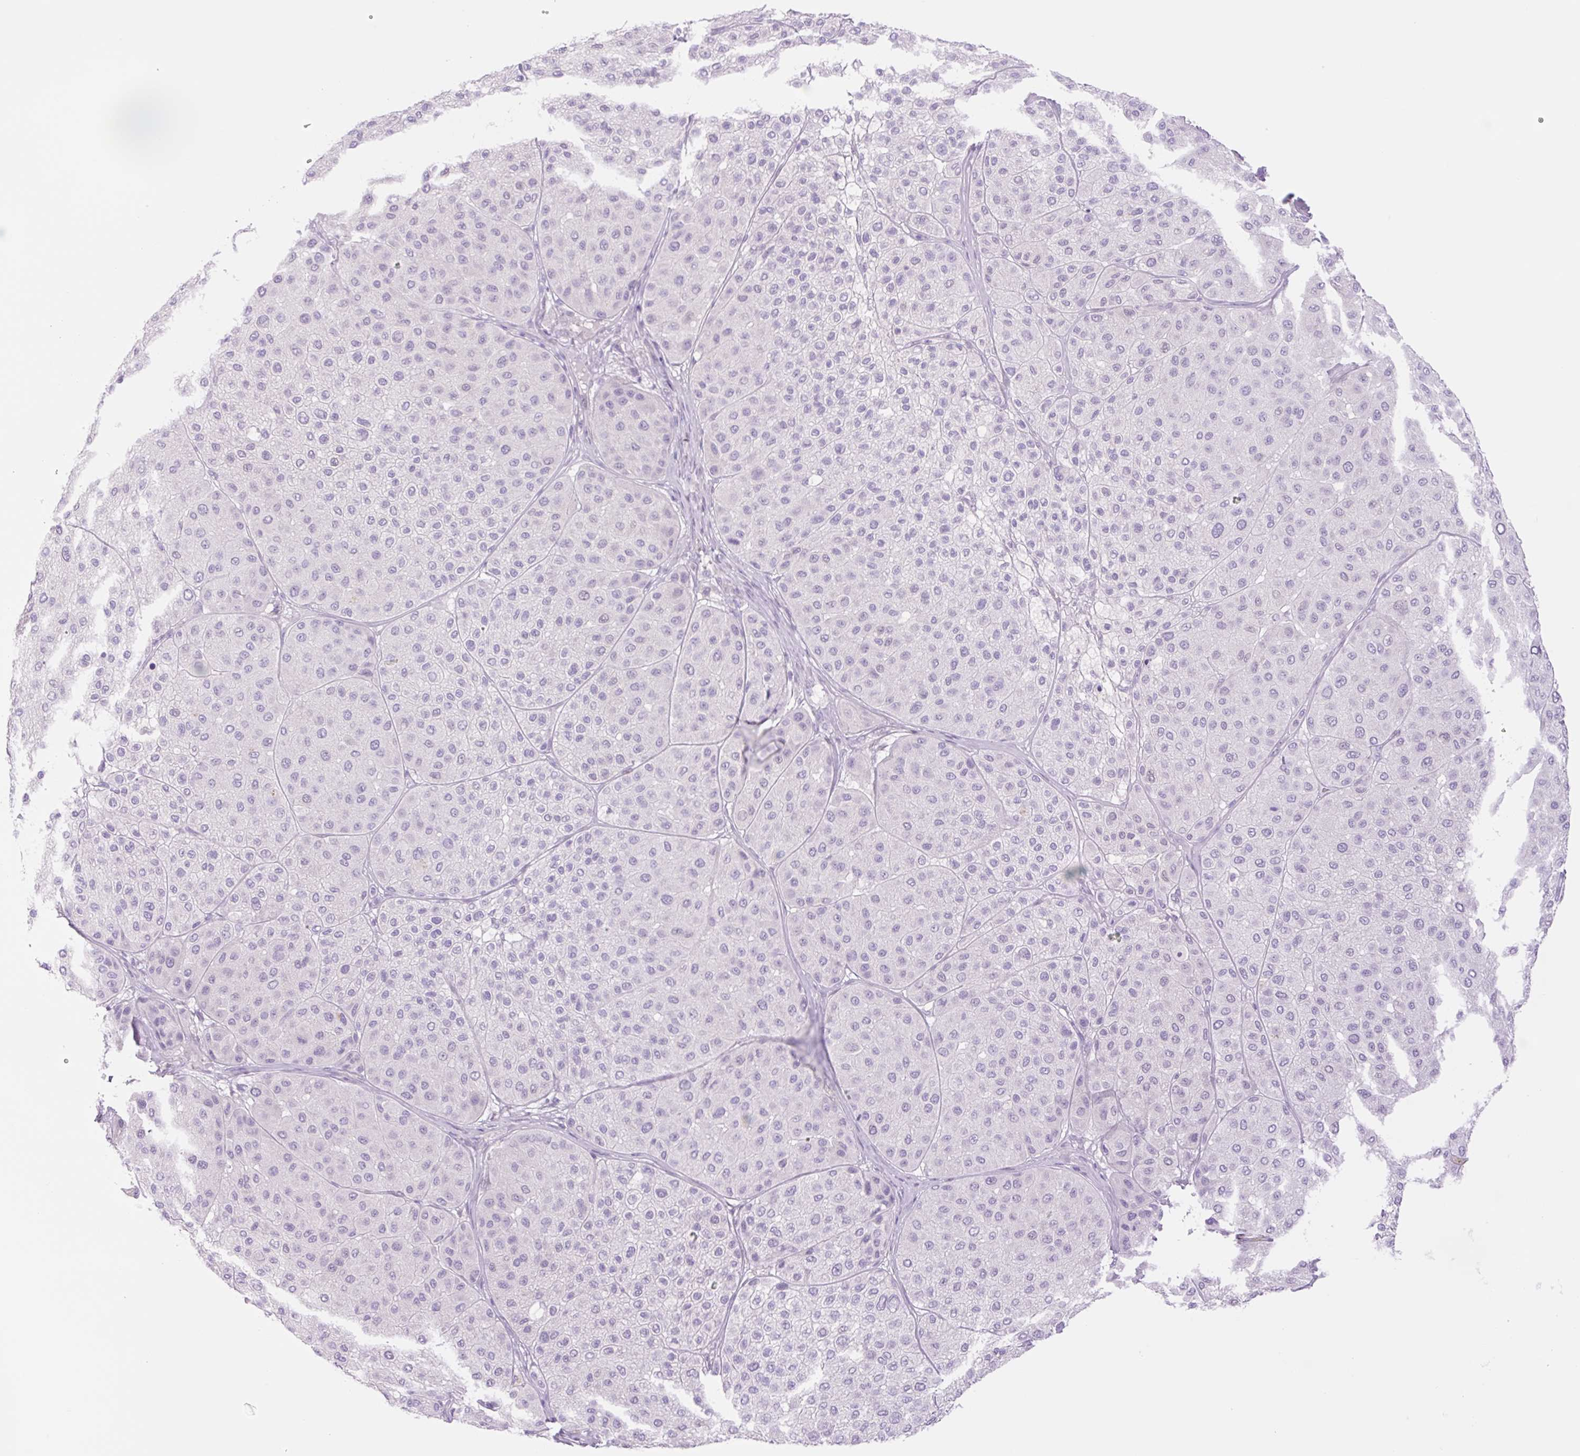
{"staining": {"intensity": "negative", "quantity": "none", "location": "none"}, "tissue": "melanoma", "cell_type": "Tumor cells", "image_type": "cancer", "snomed": [{"axis": "morphology", "description": "Malignant melanoma, Metastatic site"}, {"axis": "topography", "description": "Smooth muscle"}], "caption": "The photomicrograph displays no significant staining in tumor cells of malignant melanoma (metastatic site).", "gene": "TBX15", "patient": {"sex": "male", "age": 41}}